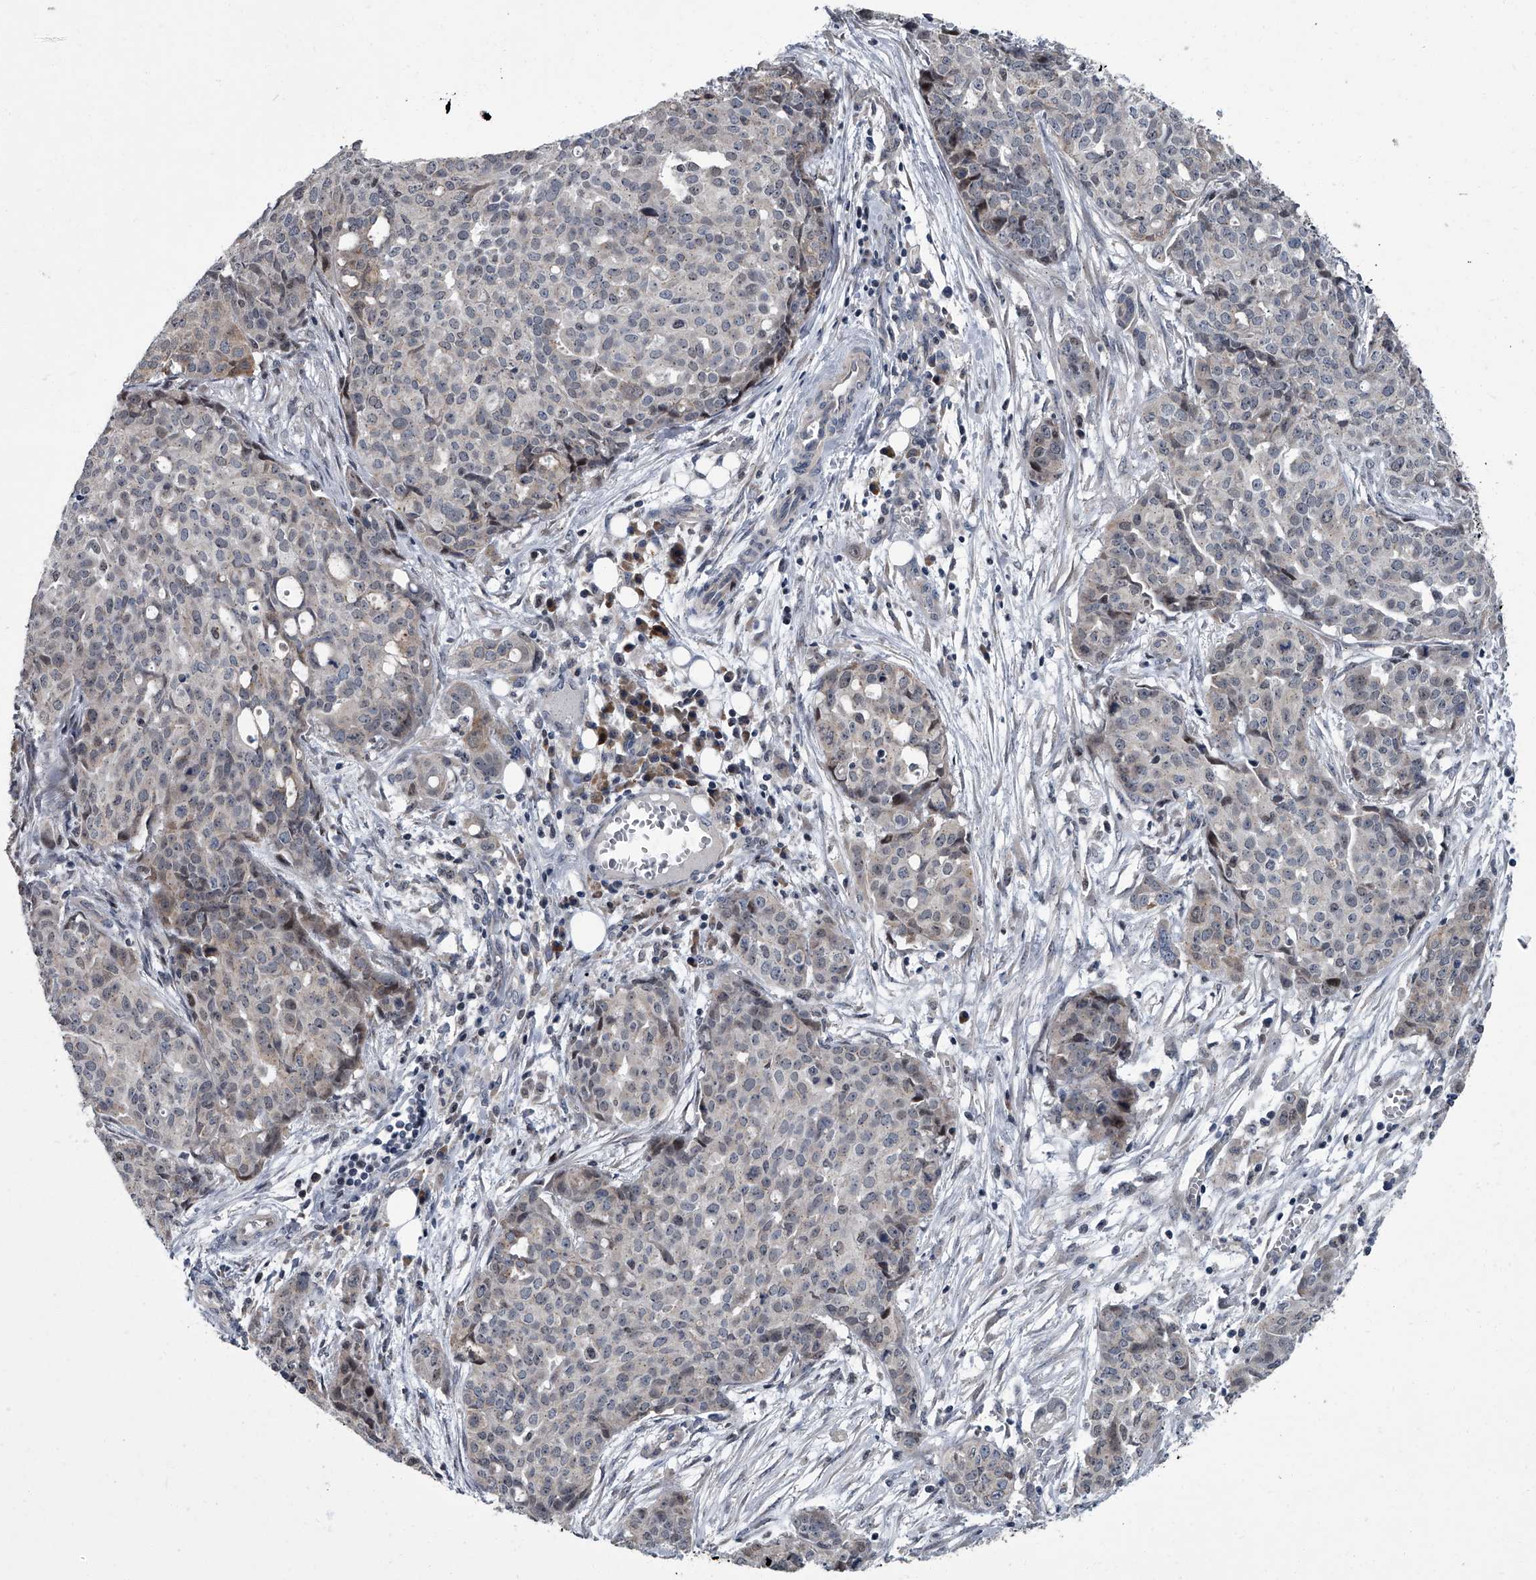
{"staining": {"intensity": "negative", "quantity": "none", "location": "none"}, "tissue": "ovarian cancer", "cell_type": "Tumor cells", "image_type": "cancer", "snomed": [{"axis": "morphology", "description": "Cystadenocarcinoma, serous, NOS"}, {"axis": "topography", "description": "Soft tissue"}, {"axis": "topography", "description": "Ovary"}], "caption": "The micrograph exhibits no staining of tumor cells in ovarian serous cystadenocarcinoma.", "gene": "ZNF274", "patient": {"sex": "female", "age": 57}}